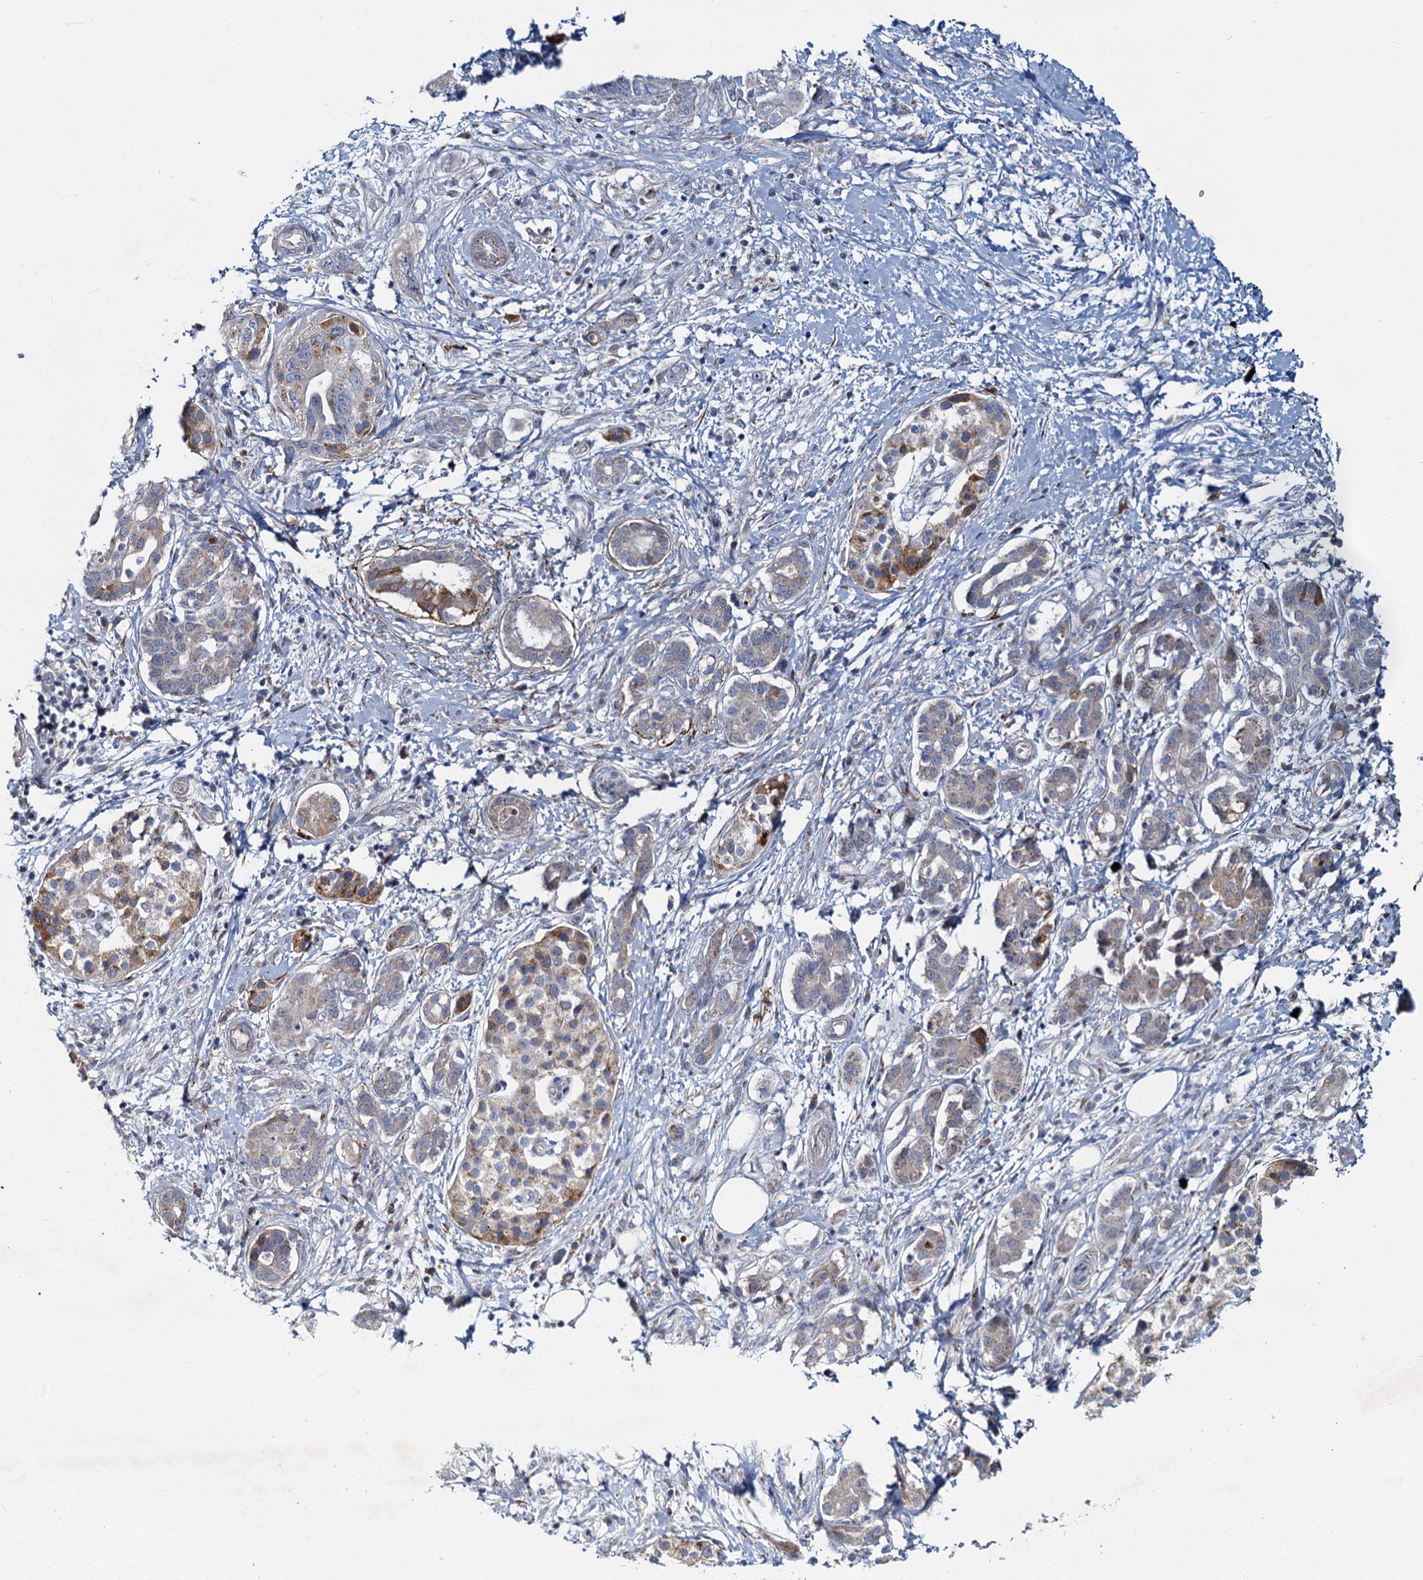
{"staining": {"intensity": "moderate", "quantity": "<25%", "location": "cytoplasmic/membranous"}, "tissue": "pancreatic cancer", "cell_type": "Tumor cells", "image_type": "cancer", "snomed": [{"axis": "morphology", "description": "Adenocarcinoma, NOS"}, {"axis": "topography", "description": "Pancreas"}], "caption": "This is a micrograph of IHC staining of pancreatic cancer (adenocarcinoma), which shows moderate positivity in the cytoplasmic/membranous of tumor cells.", "gene": "DCUN1D2", "patient": {"sex": "female", "age": 73}}